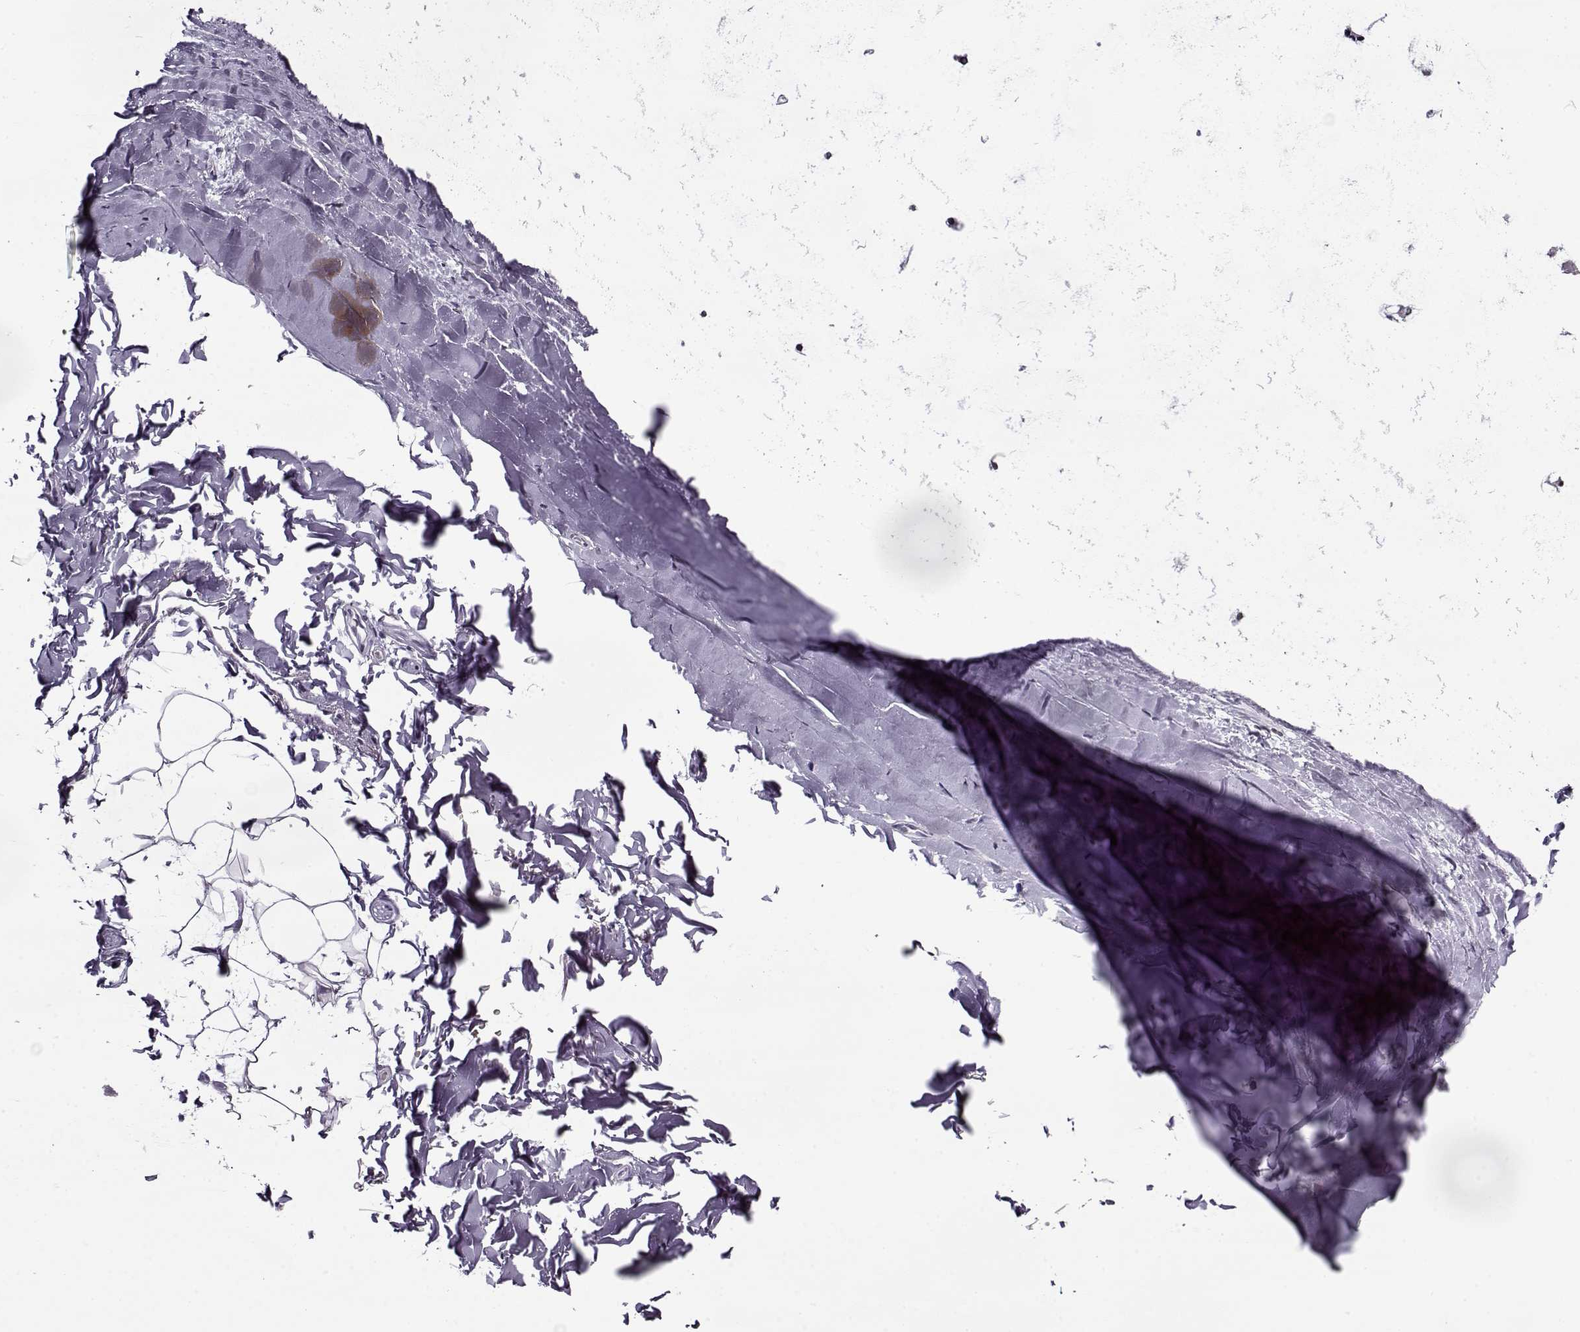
{"staining": {"intensity": "negative", "quantity": "none", "location": "none"}, "tissue": "soft tissue", "cell_type": "Chondrocytes", "image_type": "normal", "snomed": [{"axis": "morphology", "description": "Normal tissue, NOS"}, {"axis": "topography", "description": "Lymph node"}, {"axis": "topography", "description": "Bronchus"}], "caption": "Immunohistochemistry histopathology image of unremarkable soft tissue stained for a protein (brown), which displays no expression in chondrocytes. (DAB (3,3'-diaminobenzidine) IHC, high magnification).", "gene": "PRMT8", "patient": {"sex": "female", "age": 70}}